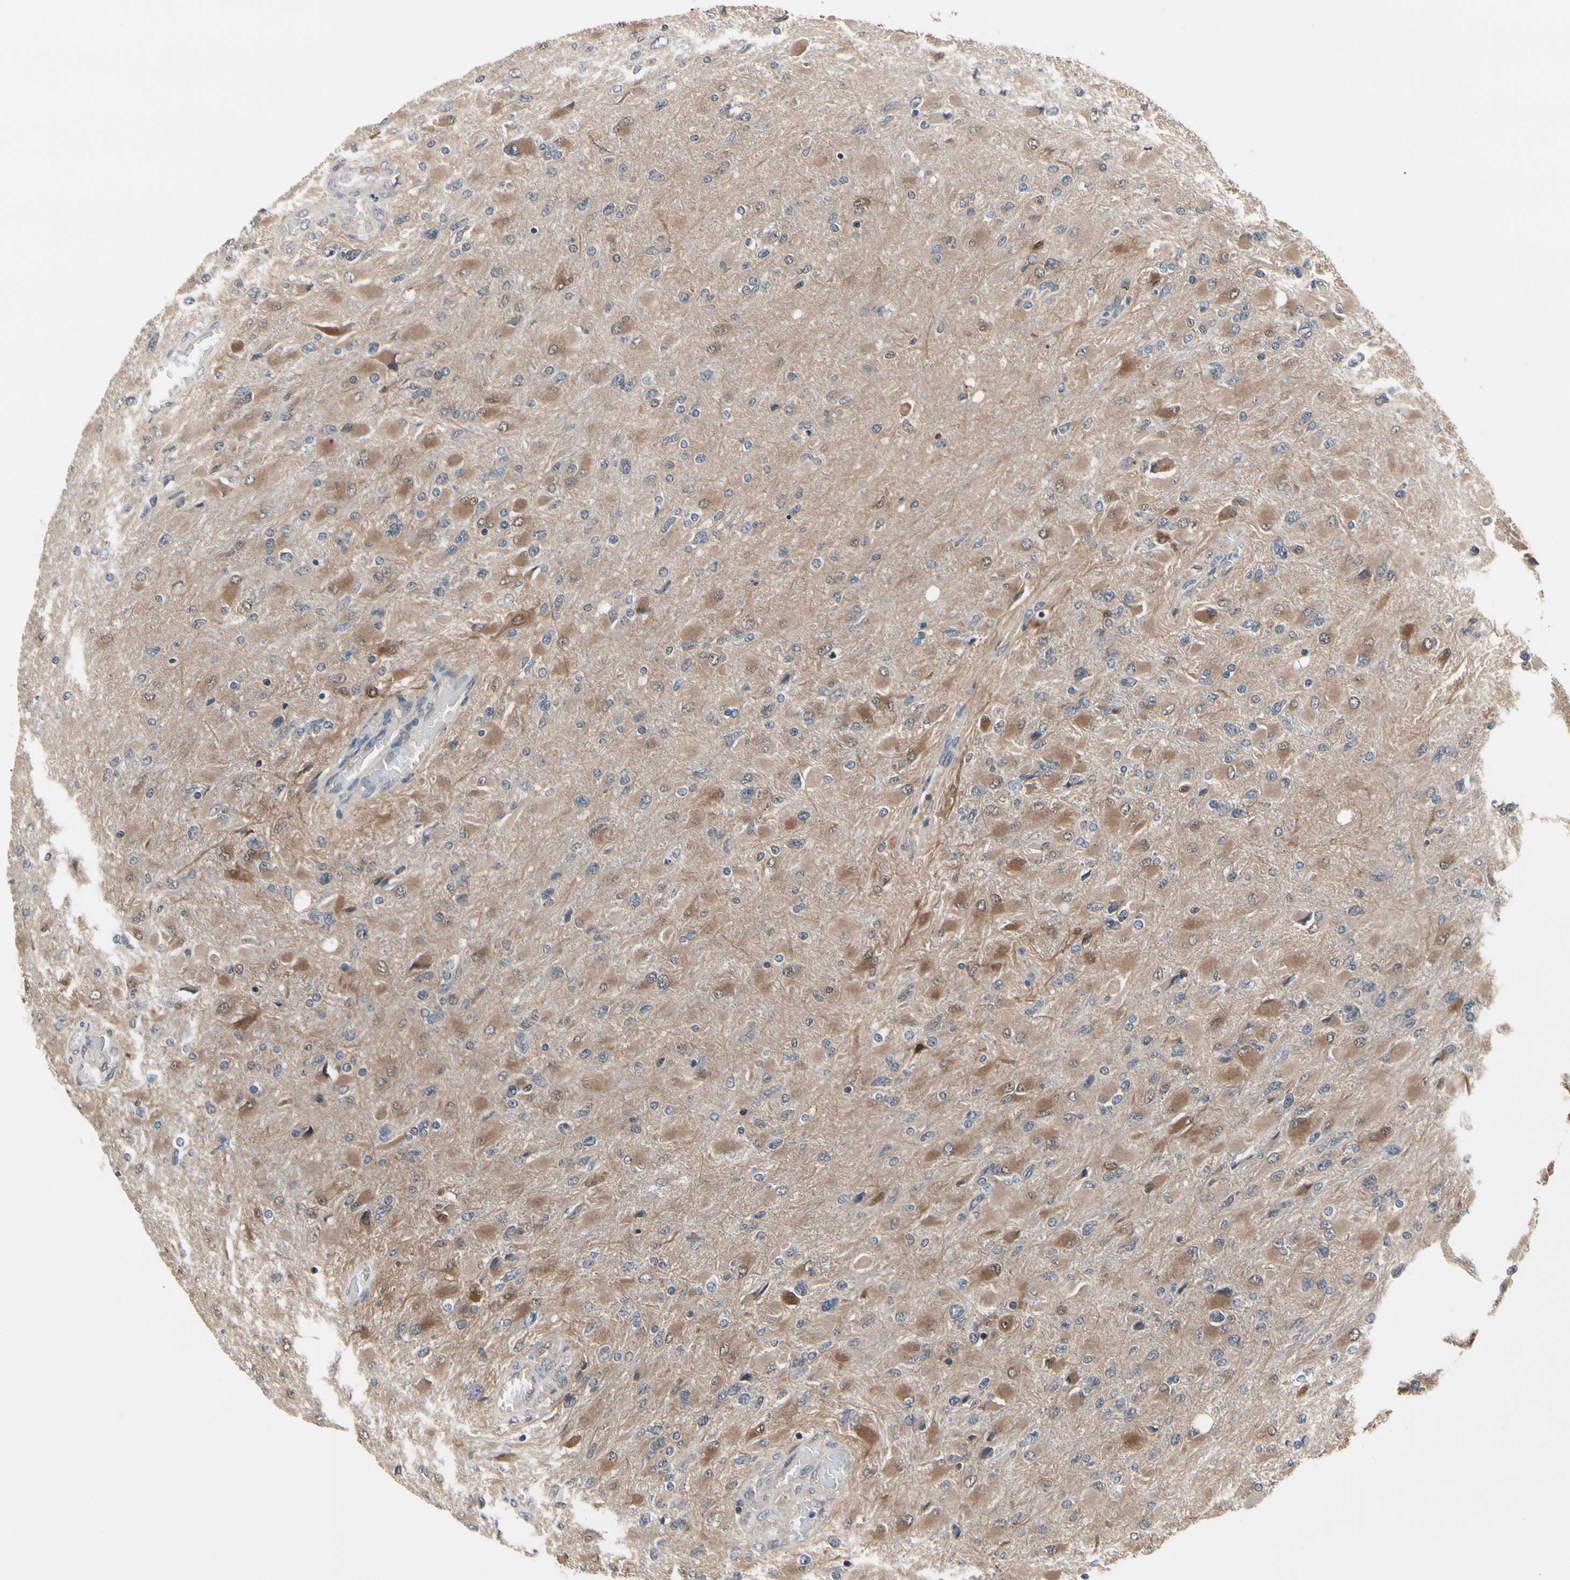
{"staining": {"intensity": "moderate", "quantity": "<25%", "location": "cytoplasmic/membranous"}, "tissue": "glioma", "cell_type": "Tumor cells", "image_type": "cancer", "snomed": [{"axis": "morphology", "description": "Glioma, malignant, High grade"}, {"axis": "topography", "description": "Cerebral cortex"}], "caption": "This is an image of immunohistochemistry (IHC) staining of malignant glioma (high-grade), which shows moderate staining in the cytoplasmic/membranous of tumor cells.", "gene": "PRDX6", "patient": {"sex": "female", "age": 36}}